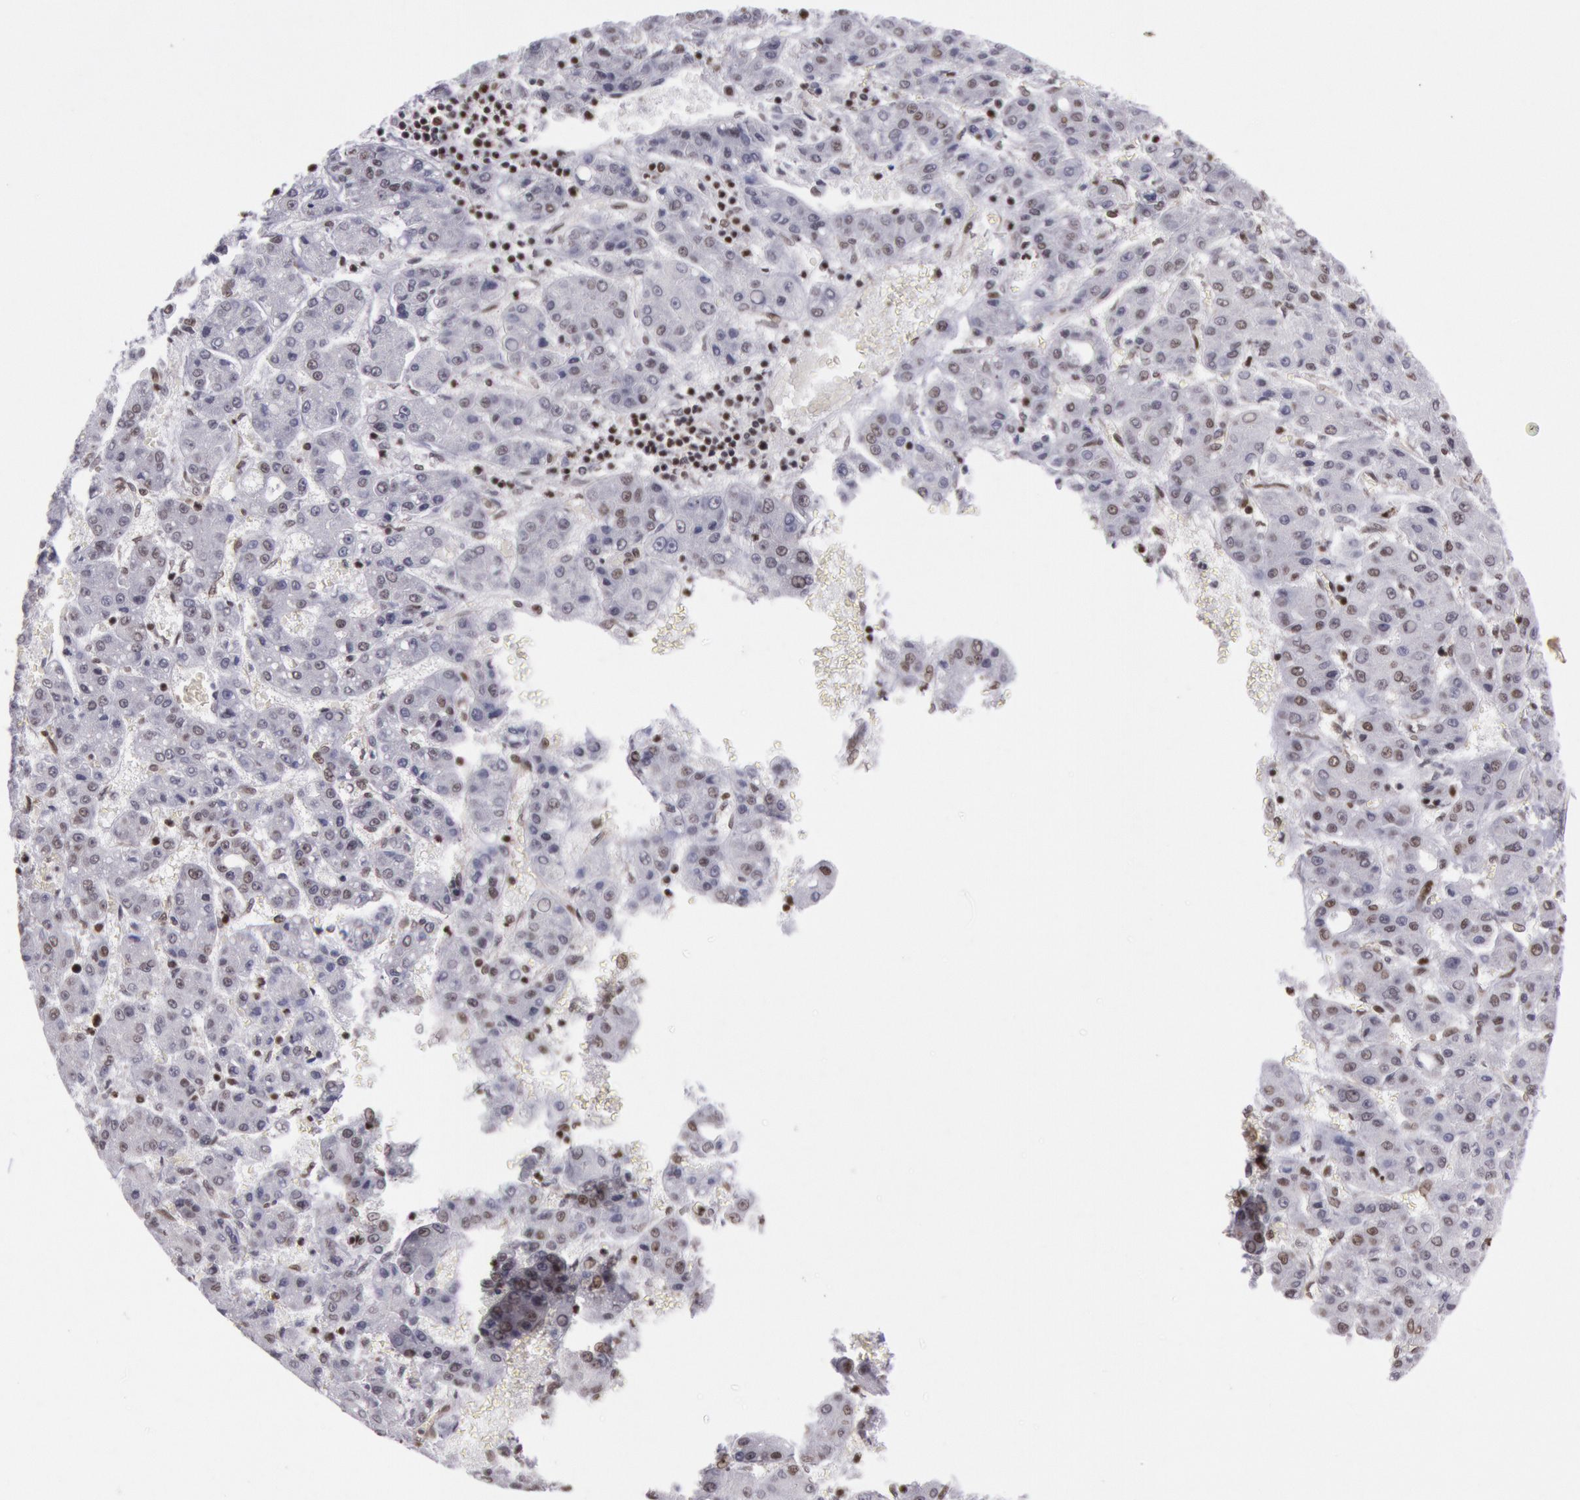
{"staining": {"intensity": "weak", "quantity": "25%-75%", "location": "nuclear"}, "tissue": "liver cancer", "cell_type": "Tumor cells", "image_type": "cancer", "snomed": [{"axis": "morphology", "description": "Carcinoma, Hepatocellular, NOS"}, {"axis": "topography", "description": "Liver"}], "caption": "Immunohistochemistry (IHC) of human liver cancer demonstrates low levels of weak nuclear positivity in approximately 25%-75% of tumor cells.", "gene": "NKAP", "patient": {"sex": "male", "age": 69}}